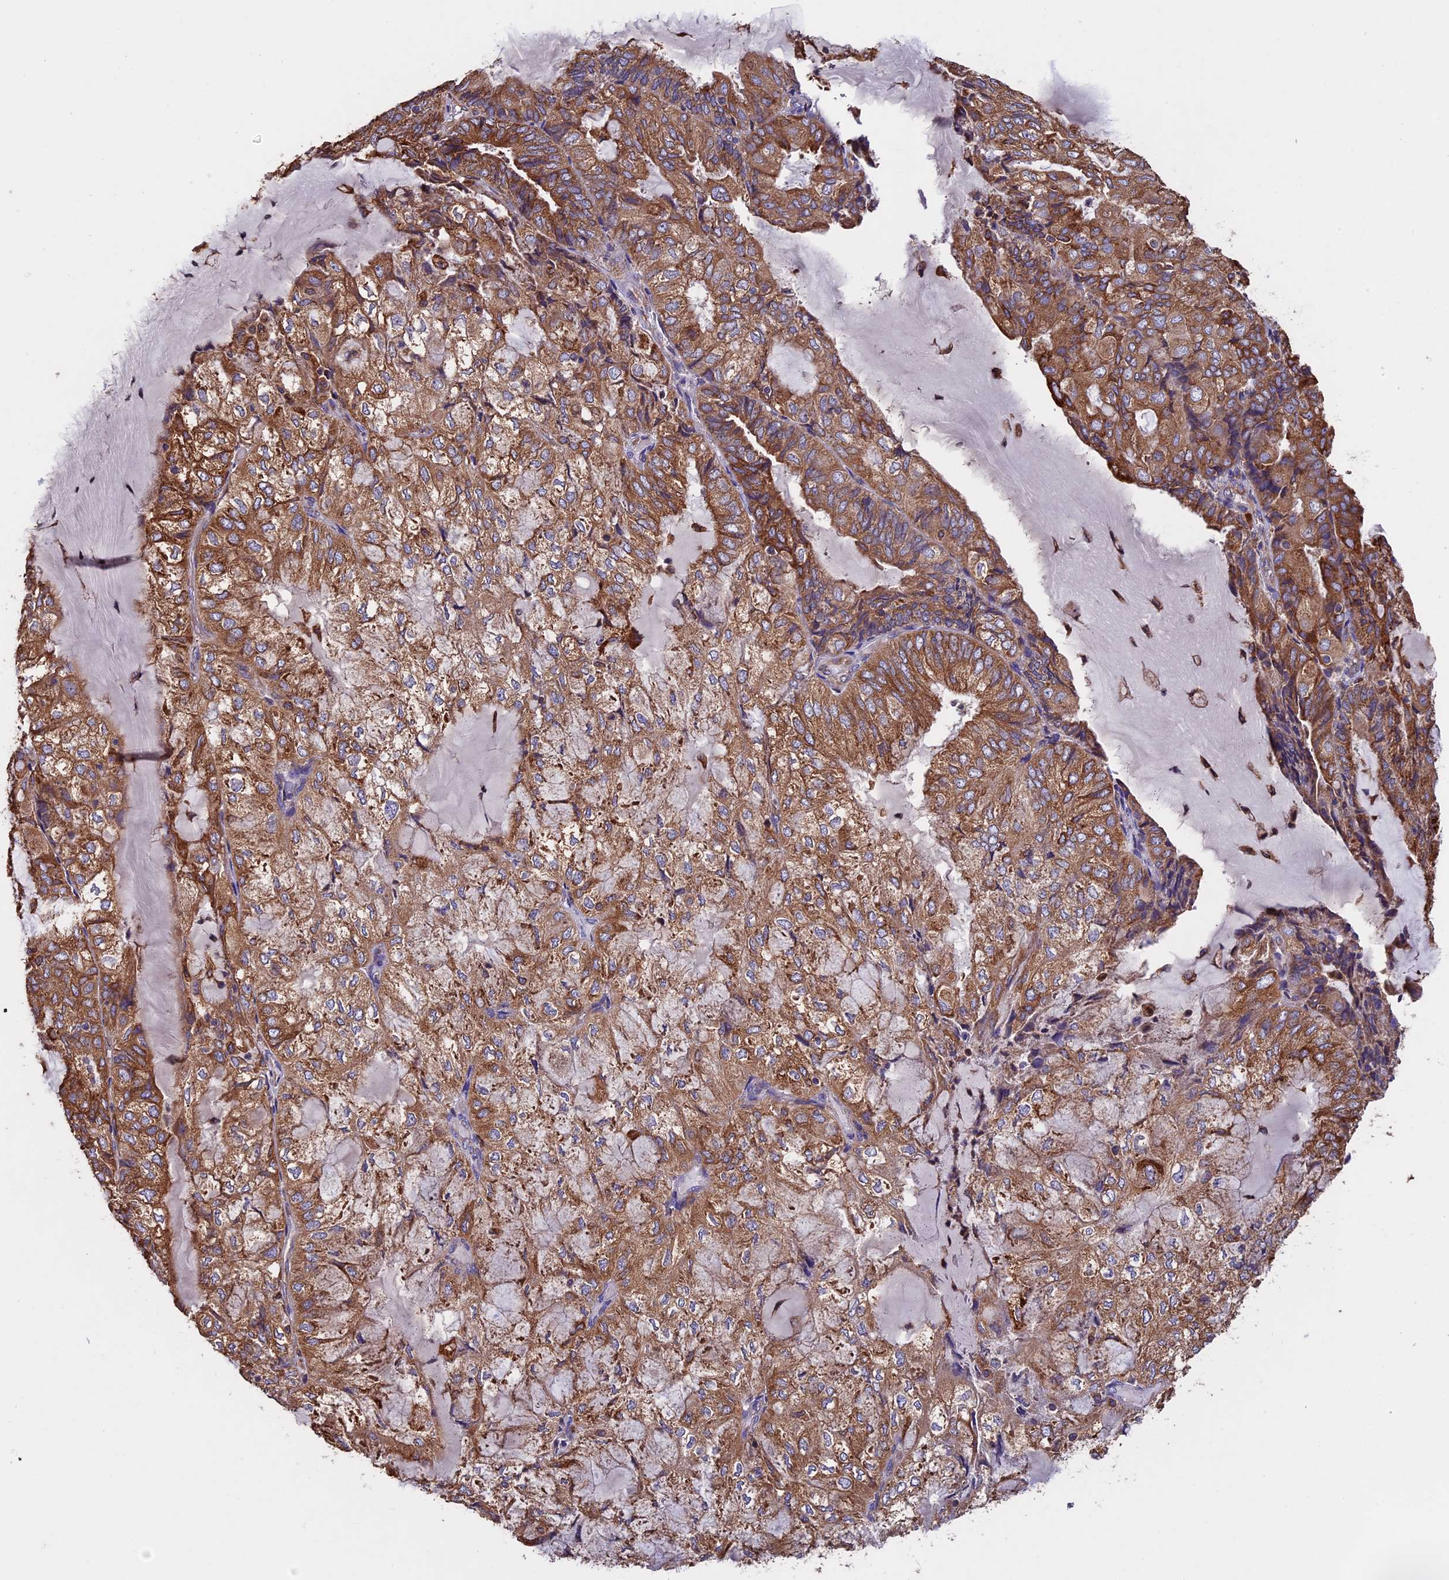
{"staining": {"intensity": "moderate", "quantity": ">75%", "location": "cytoplasmic/membranous"}, "tissue": "endometrial cancer", "cell_type": "Tumor cells", "image_type": "cancer", "snomed": [{"axis": "morphology", "description": "Adenocarcinoma, NOS"}, {"axis": "topography", "description": "Endometrium"}], "caption": "A histopathology image of endometrial adenocarcinoma stained for a protein displays moderate cytoplasmic/membranous brown staining in tumor cells.", "gene": "BTBD3", "patient": {"sex": "female", "age": 81}}